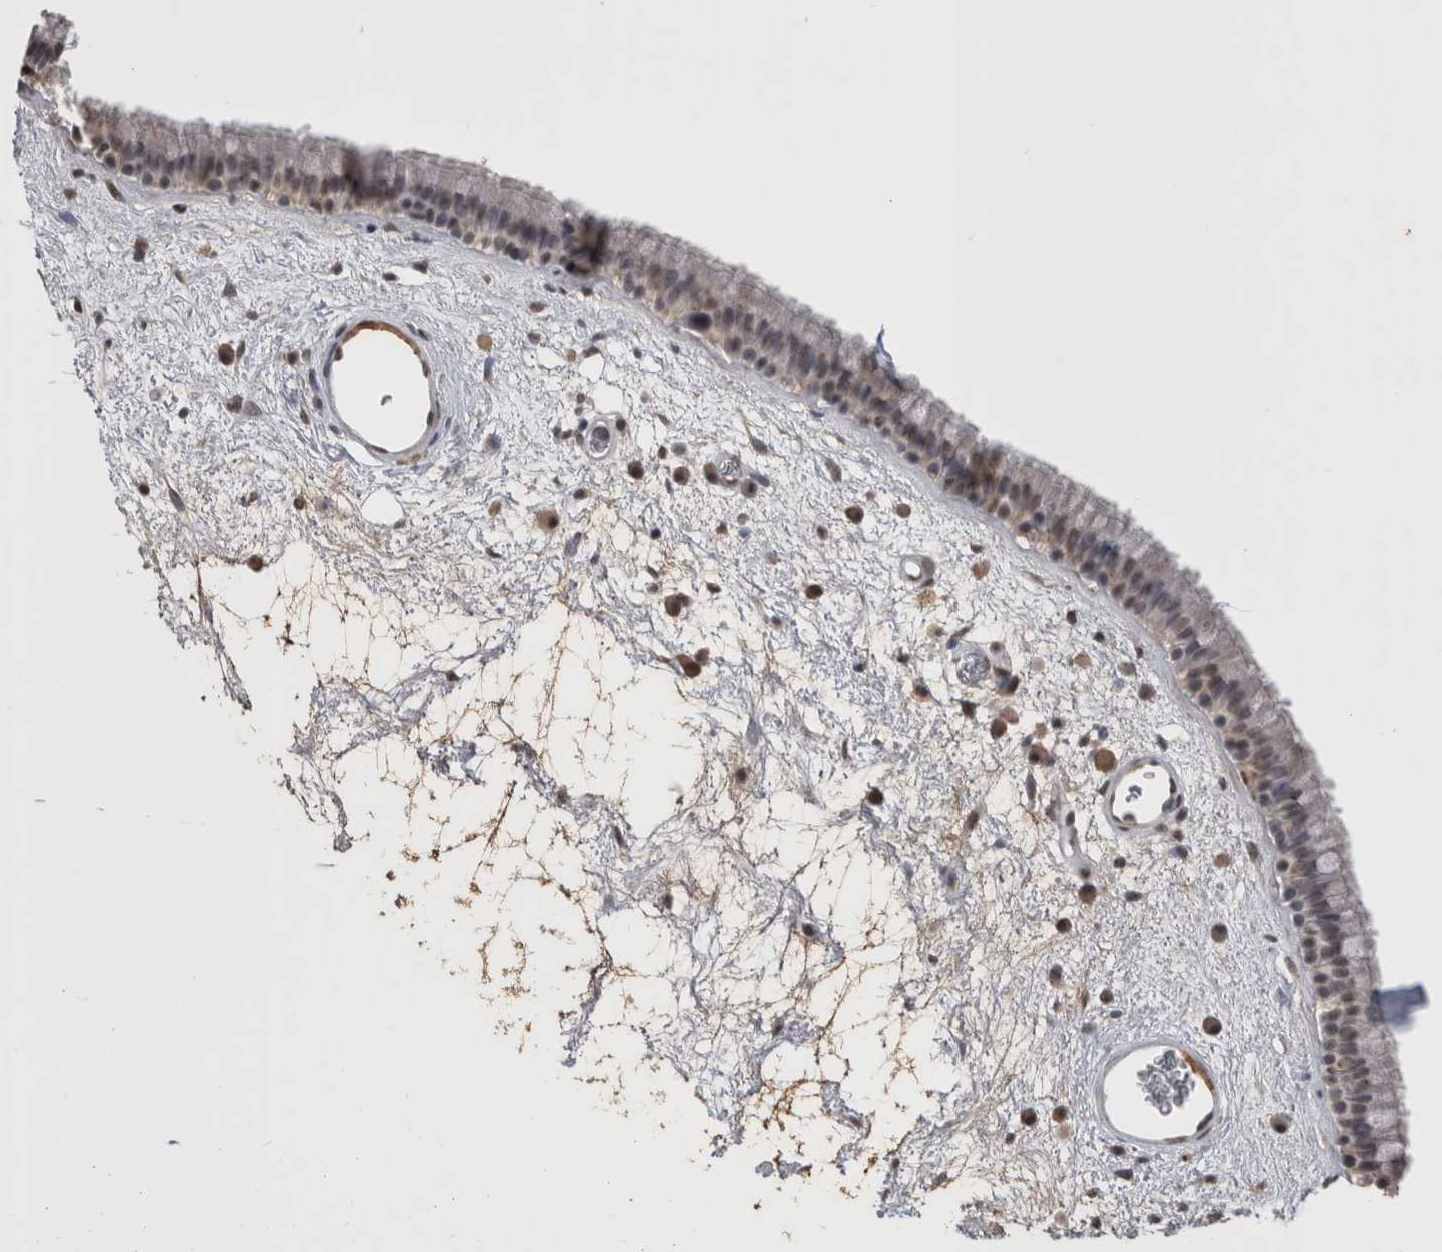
{"staining": {"intensity": "weak", "quantity": "25%-75%", "location": "nuclear"}, "tissue": "nasopharynx", "cell_type": "Respiratory epithelial cells", "image_type": "normal", "snomed": [{"axis": "morphology", "description": "Normal tissue, NOS"}, {"axis": "morphology", "description": "Inflammation, NOS"}, {"axis": "topography", "description": "Nasopharynx"}], "caption": "An image showing weak nuclear expression in approximately 25%-75% of respiratory epithelial cells in benign nasopharynx, as visualized by brown immunohistochemical staining.", "gene": "DAXX", "patient": {"sex": "male", "age": 48}}